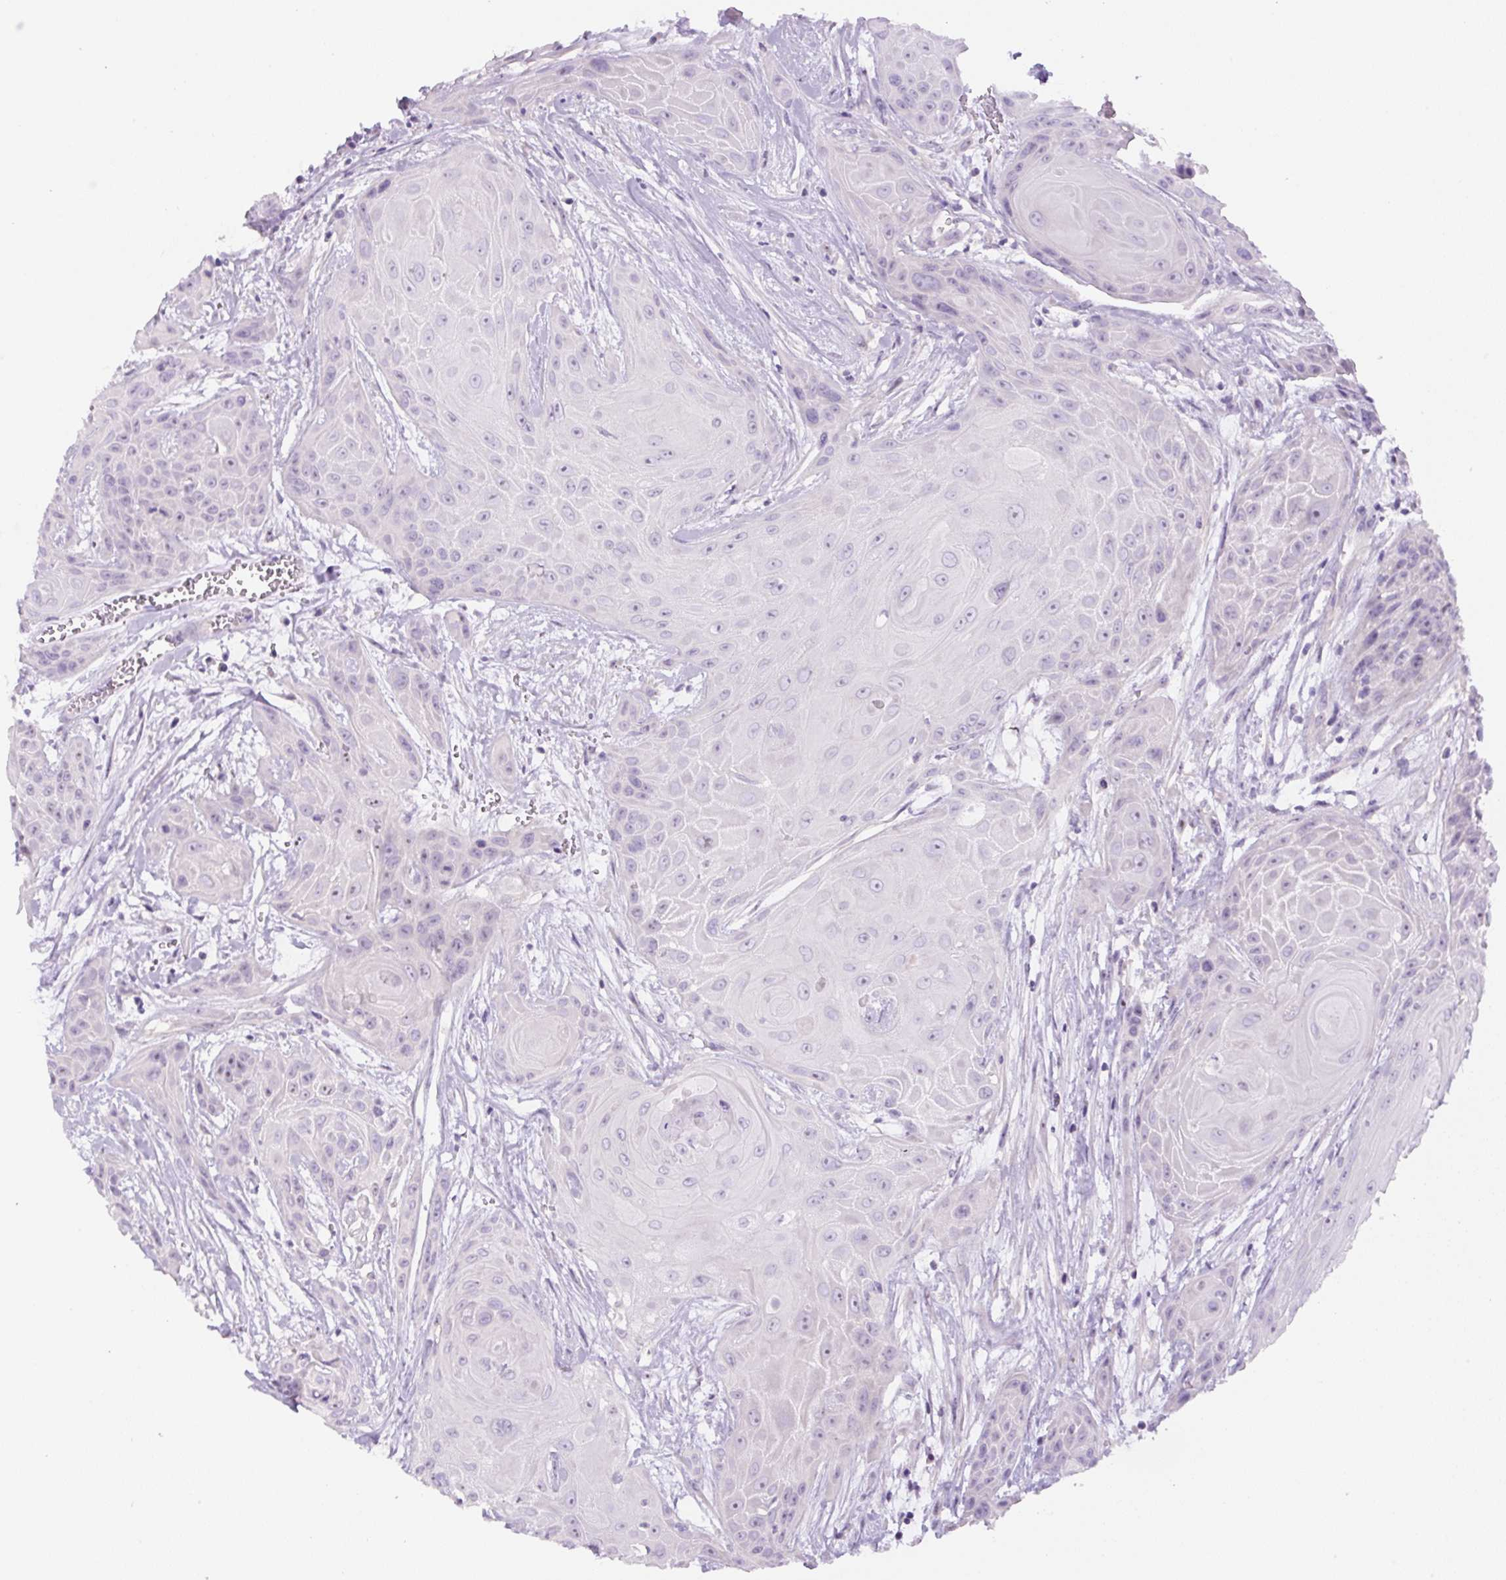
{"staining": {"intensity": "negative", "quantity": "none", "location": "none"}, "tissue": "head and neck cancer", "cell_type": "Tumor cells", "image_type": "cancer", "snomed": [{"axis": "morphology", "description": "Squamous cell carcinoma, NOS"}, {"axis": "topography", "description": "Head-Neck"}], "caption": "Head and neck cancer (squamous cell carcinoma) was stained to show a protein in brown. There is no significant expression in tumor cells.", "gene": "TMEM151B", "patient": {"sex": "female", "age": 73}}